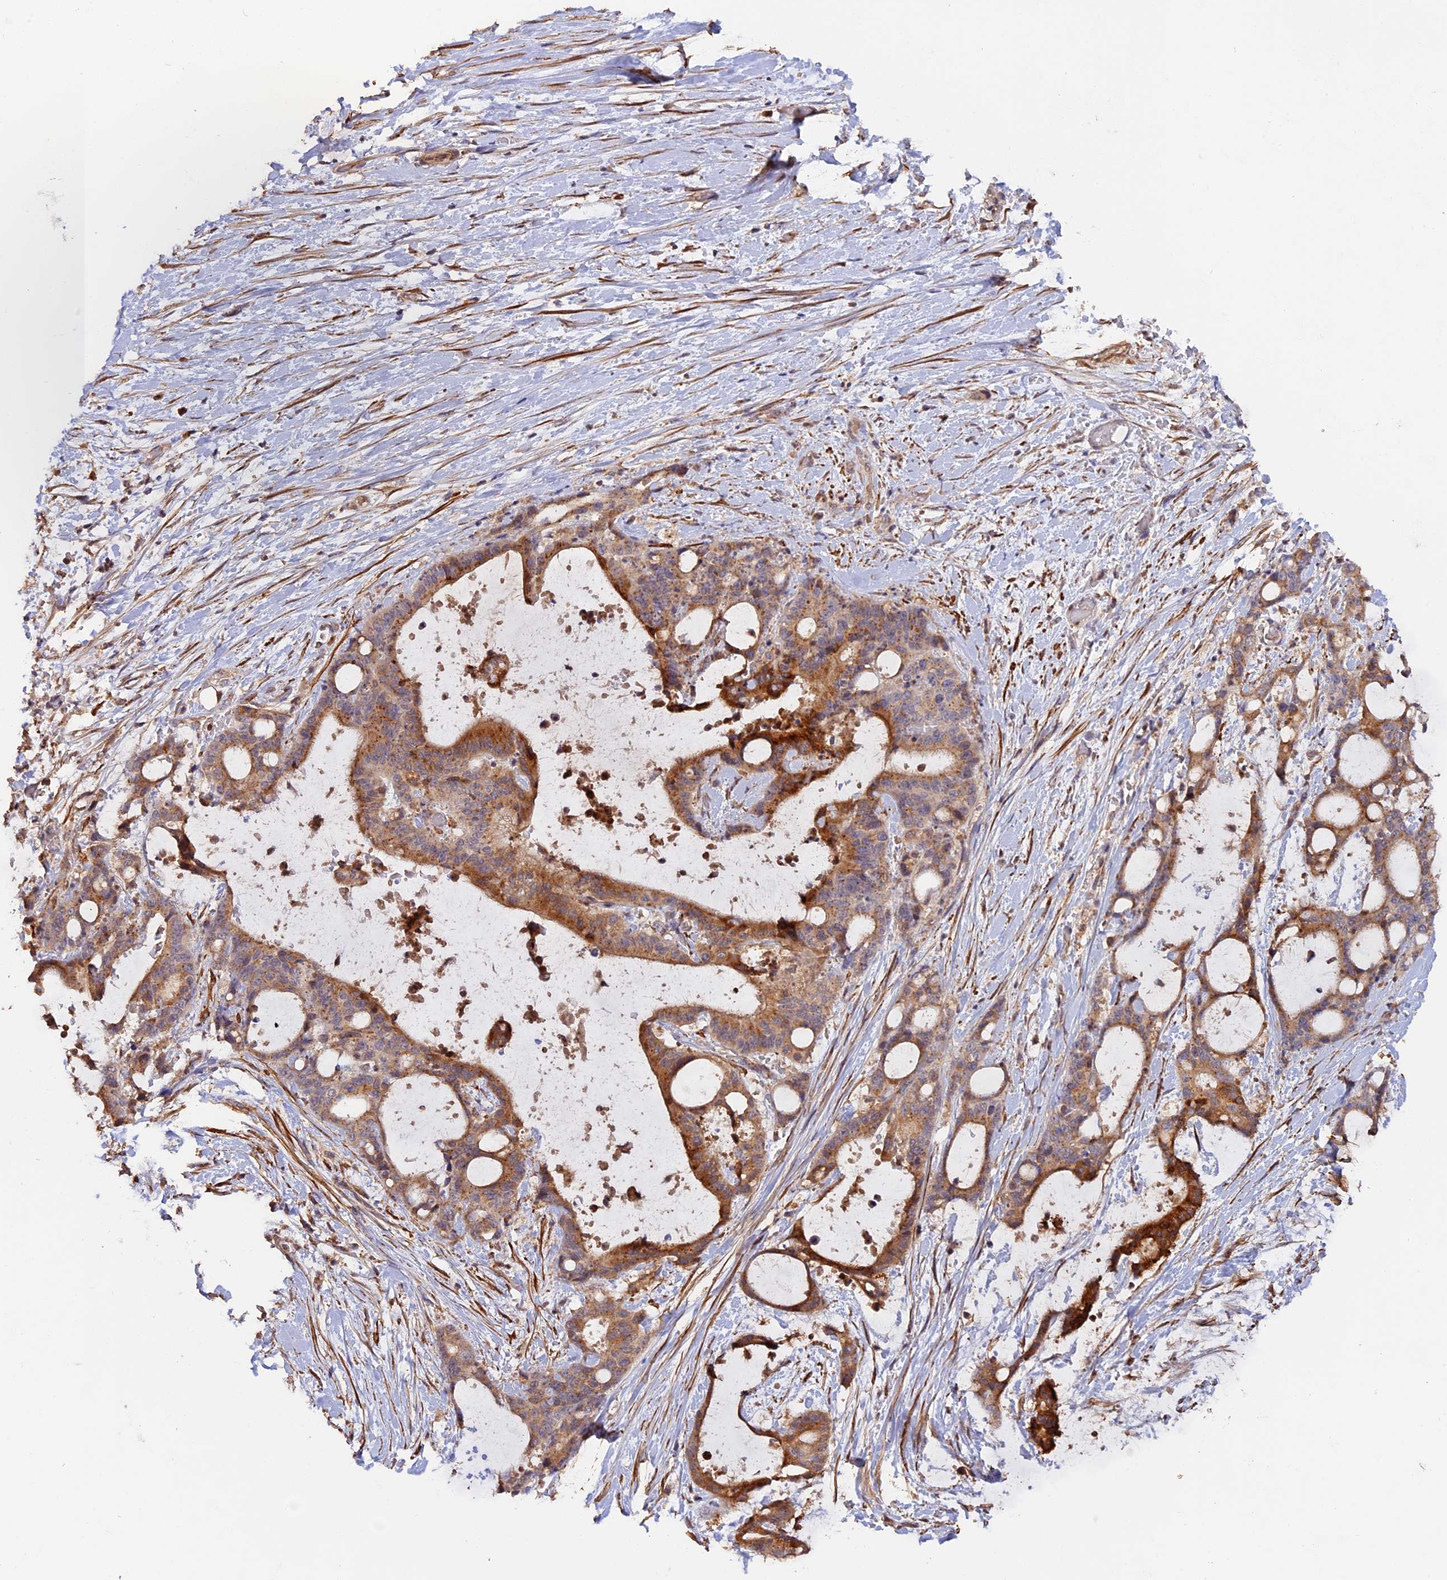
{"staining": {"intensity": "moderate", "quantity": ">75%", "location": "cytoplasmic/membranous"}, "tissue": "liver cancer", "cell_type": "Tumor cells", "image_type": "cancer", "snomed": [{"axis": "morphology", "description": "Normal tissue, NOS"}, {"axis": "morphology", "description": "Cholangiocarcinoma"}, {"axis": "topography", "description": "Liver"}, {"axis": "topography", "description": "Peripheral nerve tissue"}], "caption": "Human liver cancer stained with a brown dye shows moderate cytoplasmic/membranous positive staining in about >75% of tumor cells.", "gene": "TANGO6", "patient": {"sex": "female", "age": 73}}